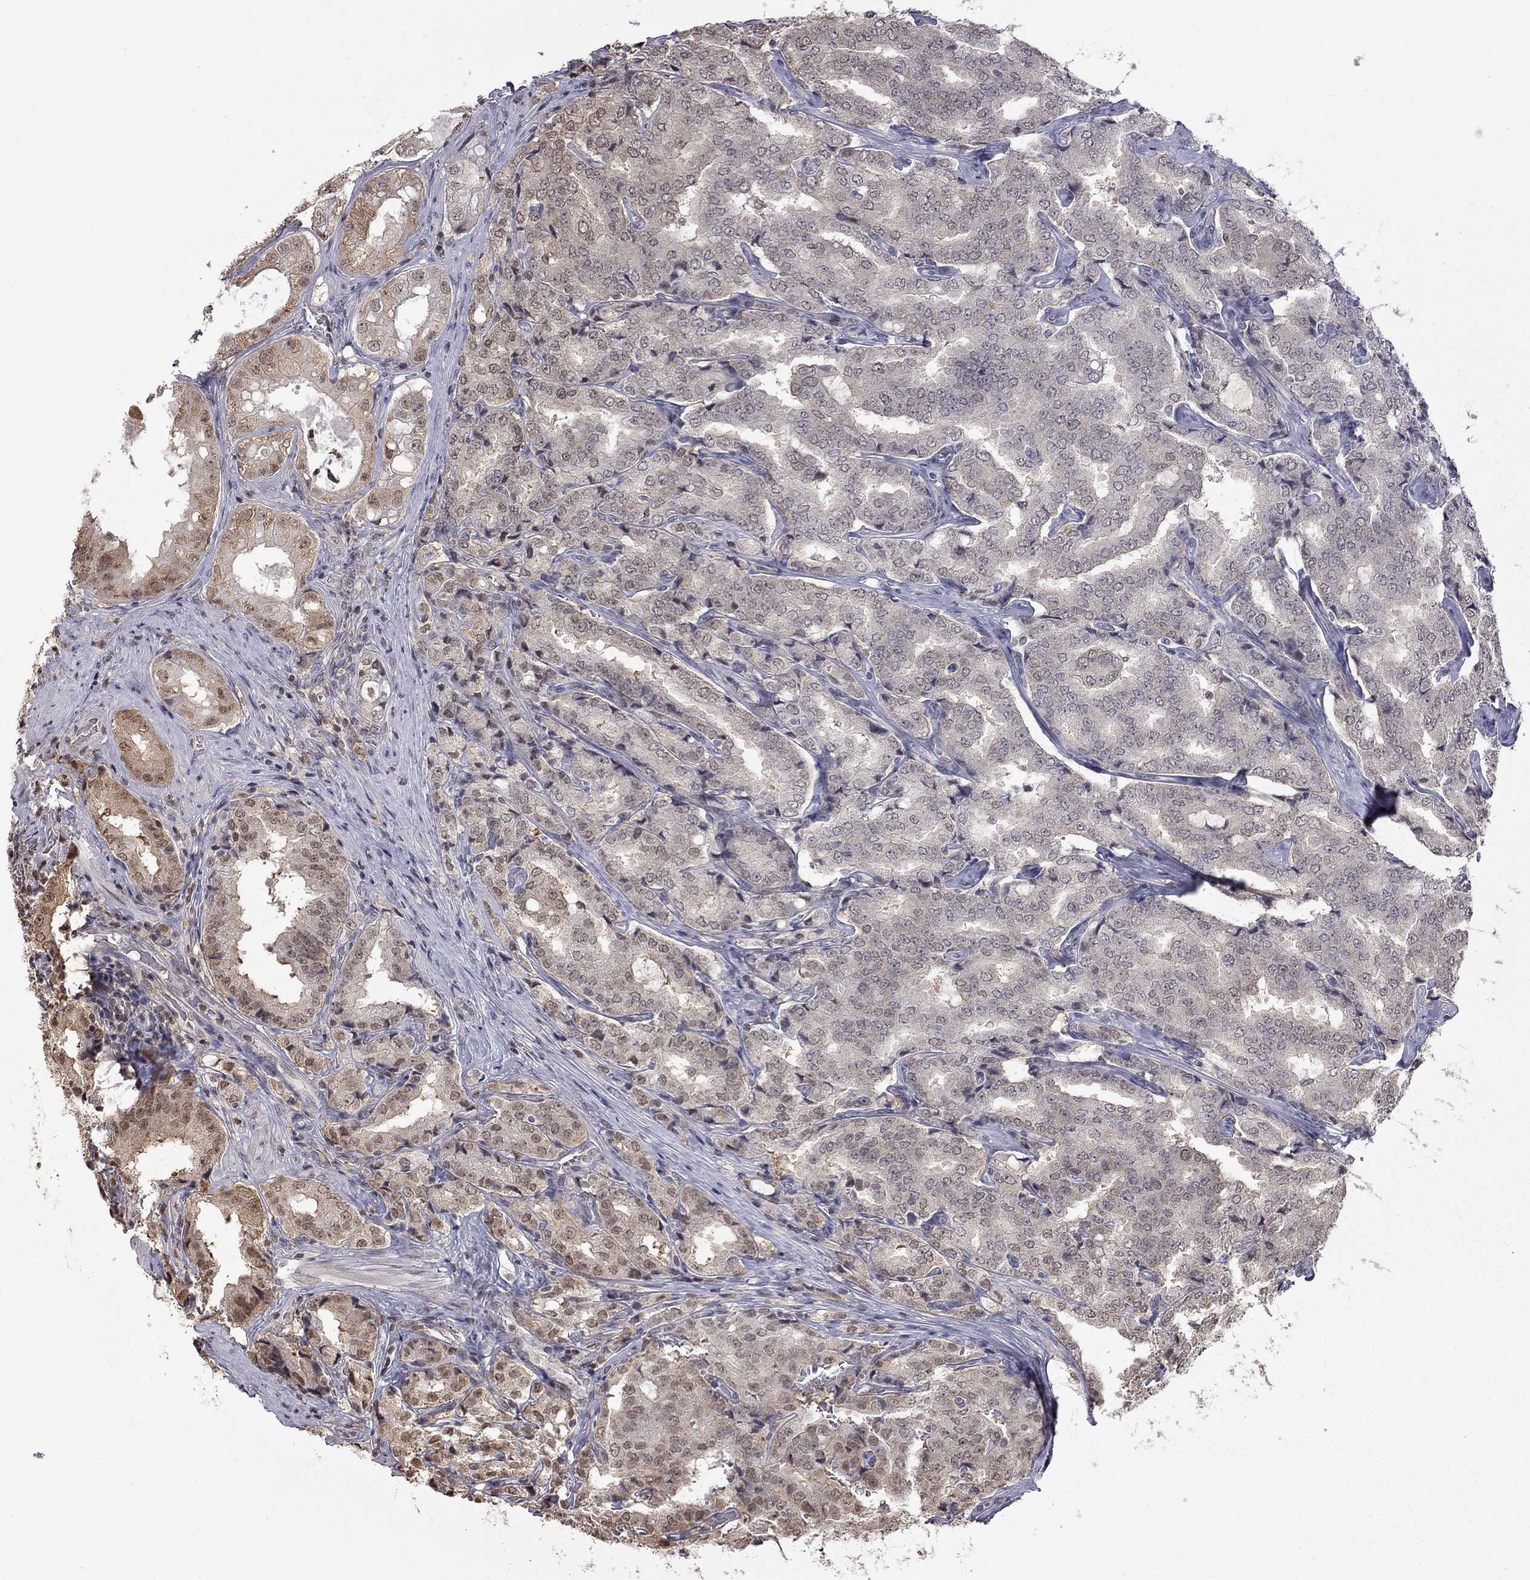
{"staining": {"intensity": "negative", "quantity": "none", "location": "none"}, "tissue": "prostate cancer", "cell_type": "Tumor cells", "image_type": "cancer", "snomed": [{"axis": "morphology", "description": "Adenocarcinoma, NOS"}, {"axis": "topography", "description": "Prostate"}], "caption": "Histopathology image shows no protein positivity in tumor cells of prostate adenocarcinoma tissue. Brightfield microscopy of immunohistochemistry (IHC) stained with DAB (brown) and hematoxylin (blue), captured at high magnification.", "gene": "RFWD3", "patient": {"sex": "male", "age": 65}}